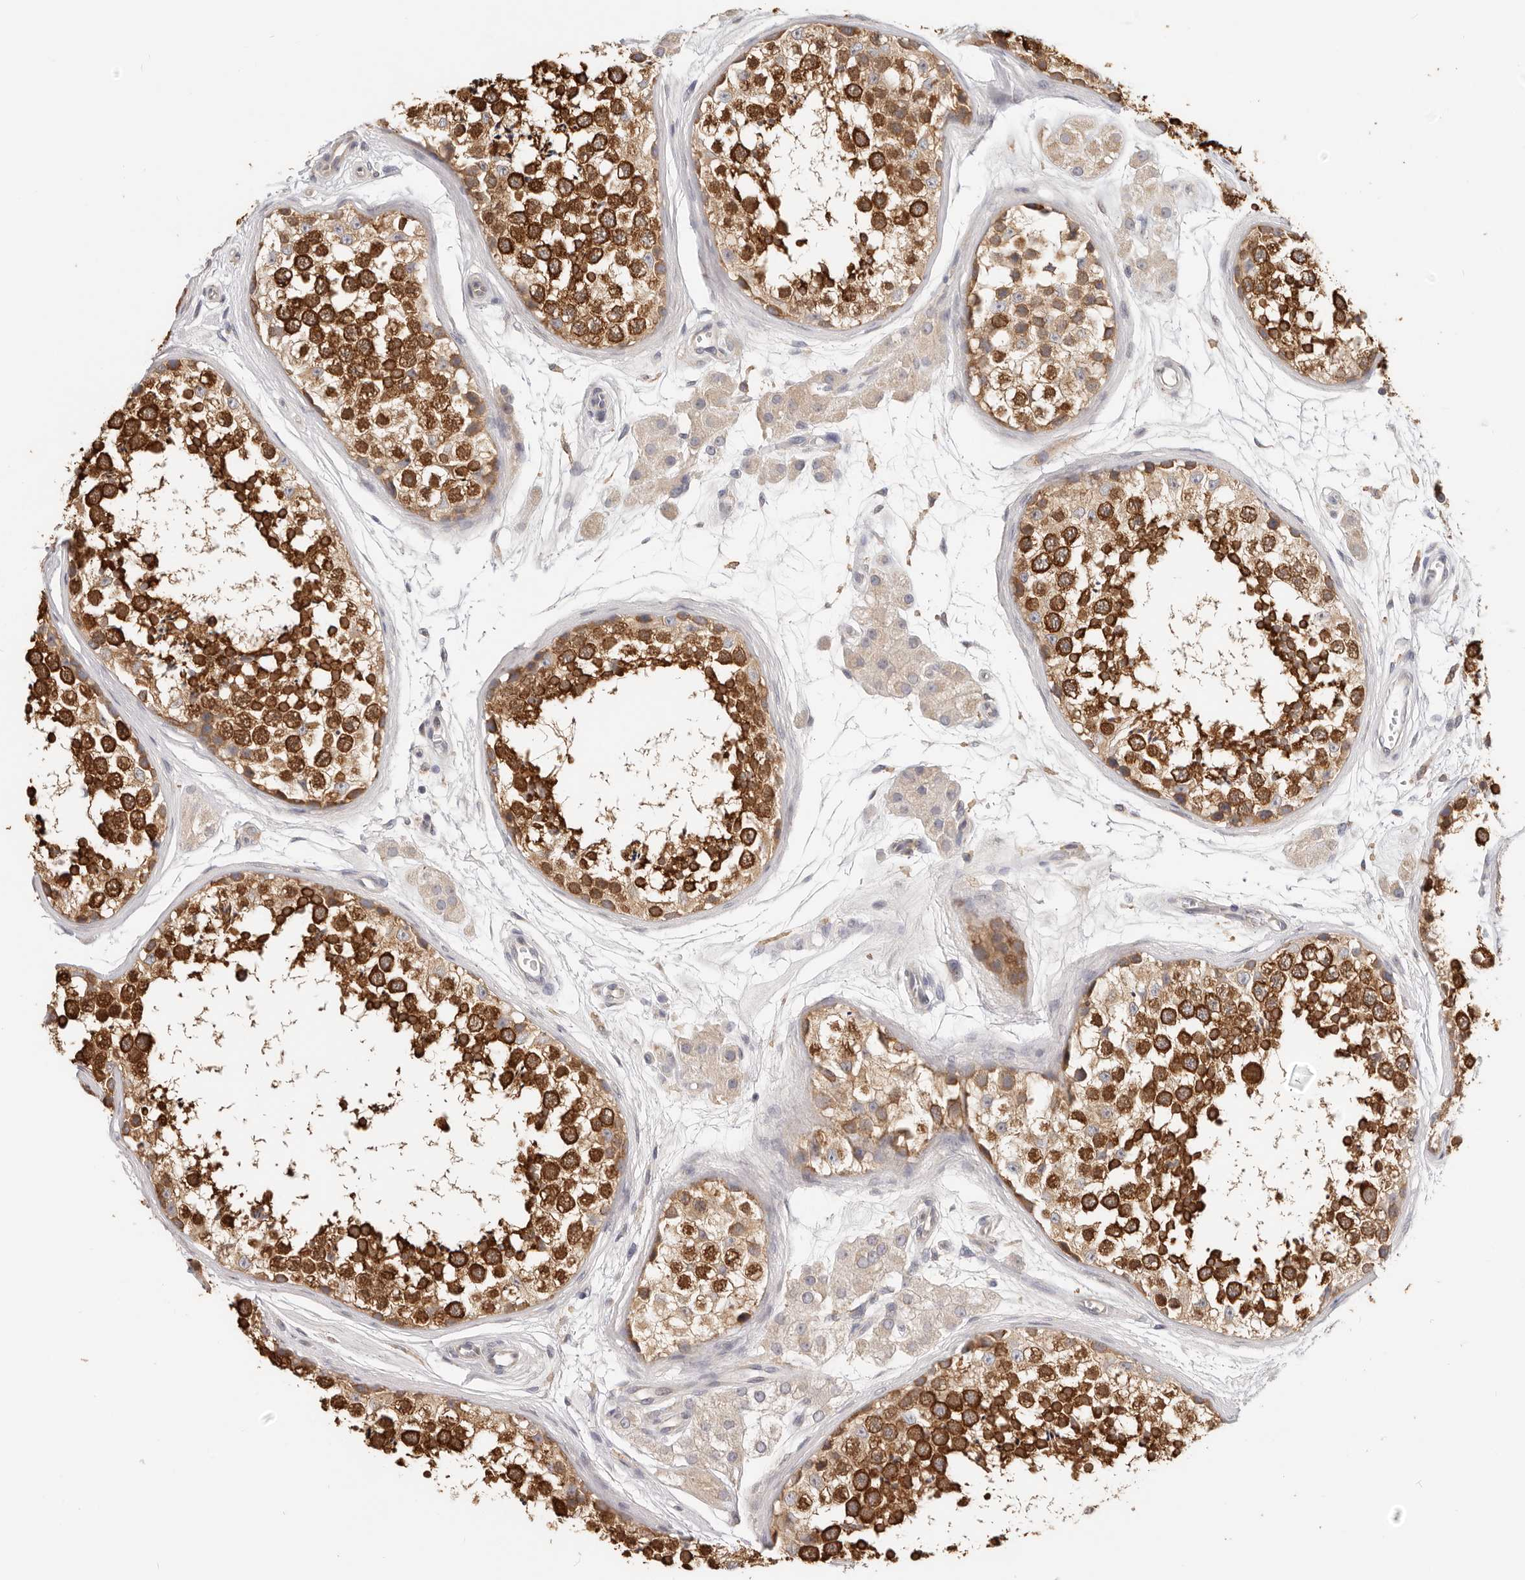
{"staining": {"intensity": "strong", "quantity": ">75%", "location": "cytoplasmic/membranous"}, "tissue": "testis", "cell_type": "Cells in seminiferous ducts", "image_type": "normal", "snomed": [{"axis": "morphology", "description": "Normal tissue, NOS"}, {"axis": "topography", "description": "Testis"}], "caption": "Immunohistochemistry of benign human testis demonstrates high levels of strong cytoplasmic/membranous expression in approximately >75% of cells in seminiferous ducts. Immunohistochemistry (ihc) stains the protein in brown and the nuclei are stained blue.", "gene": "AFDN", "patient": {"sex": "male", "age": 56}}